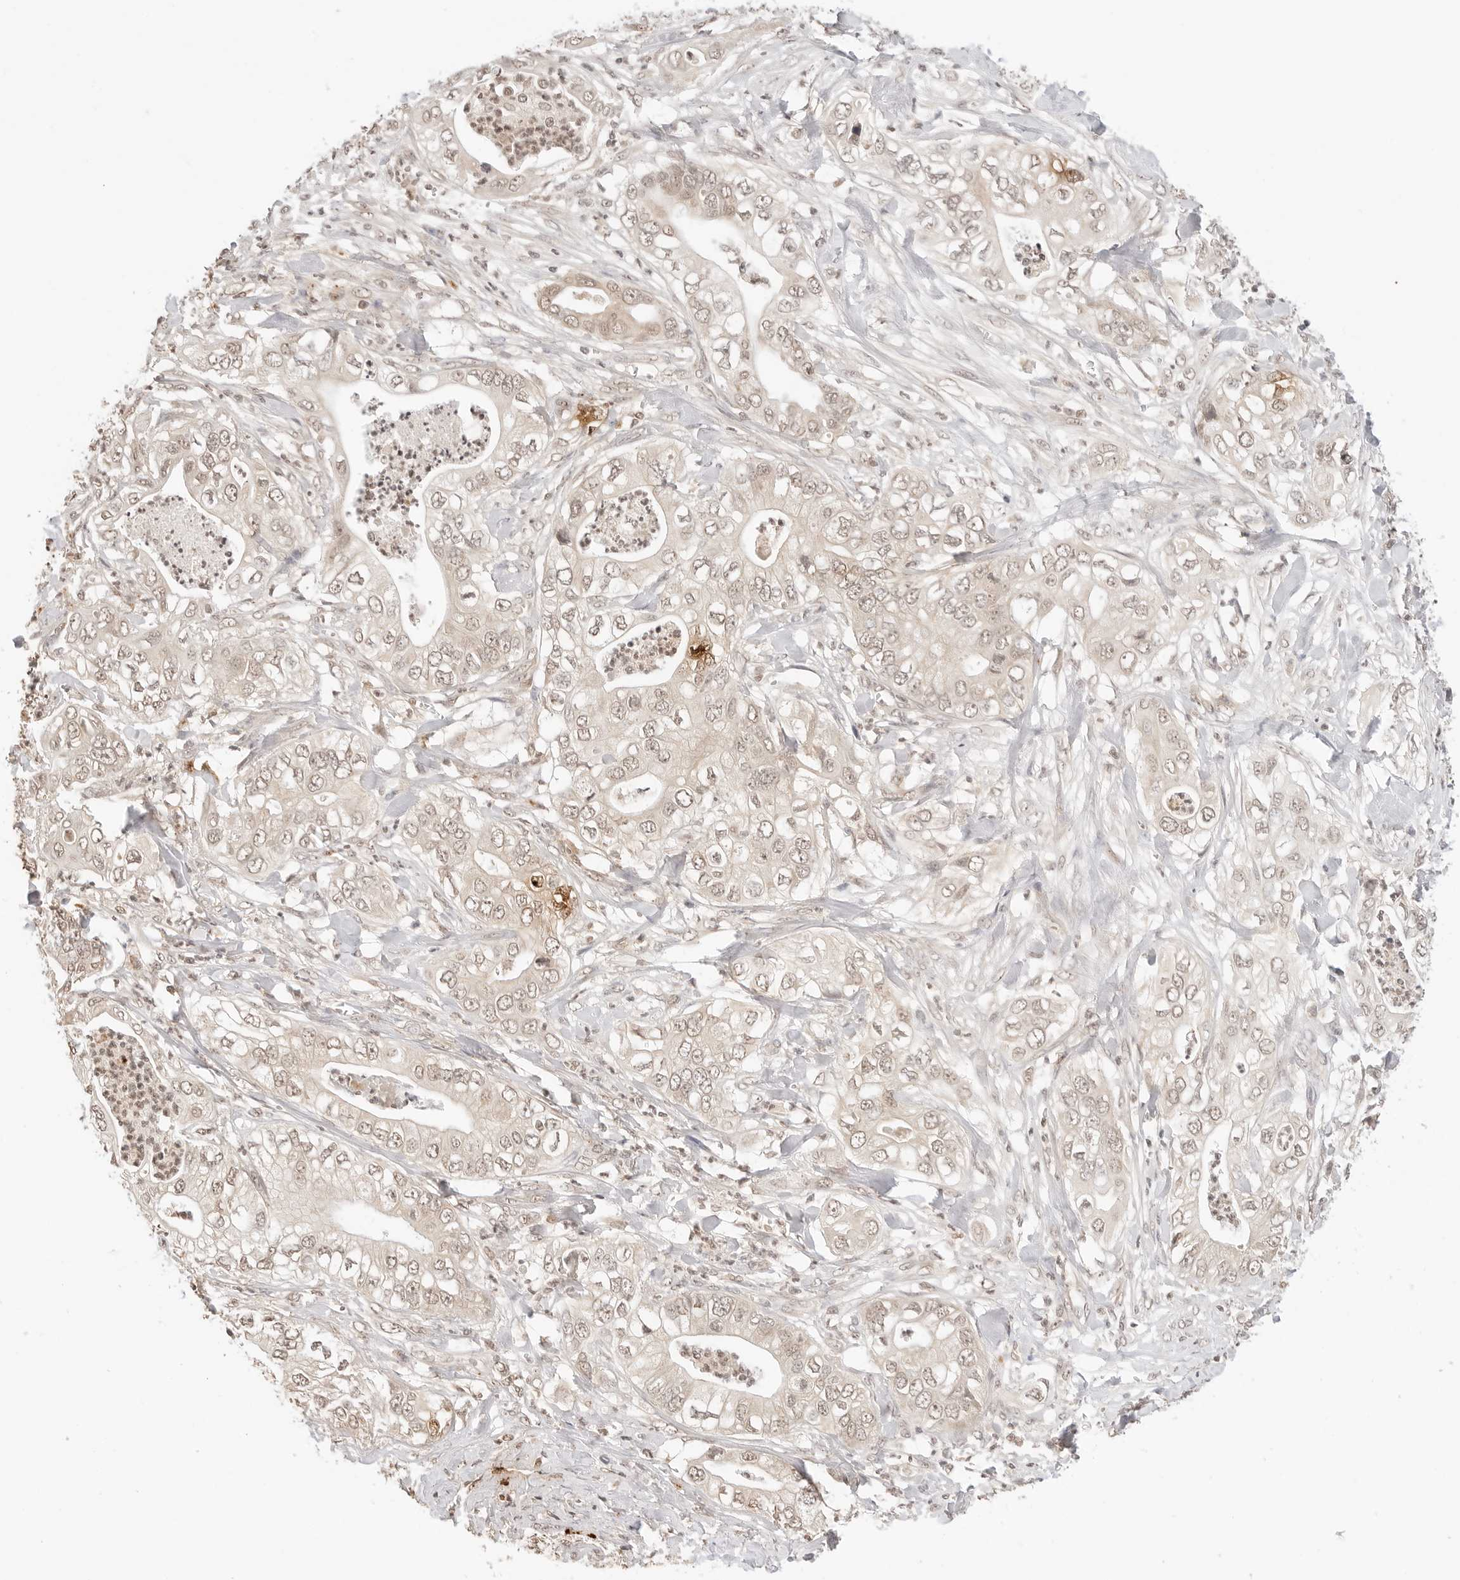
{"staining": {"intensity": "weak", "quantity": ">75%", "location": "cytoplasmic/membranous,nuclear"}, "tissue": "pancreatic cancer", "cell_type": "Tumor cells", "image_type": "cancer", "snomed": [{"axis": "morphology", "description": "Adenocarcinoma, NOS"}, {"axis": "topography", "description": "Pancreas"}], "caption": "This is a histology image of IHC staining of pancreatic adenocarcinoma, which shows weak staining in the cytoplasmic/membranous and nuclear of tumor cells.", "gene": "GPR34", "patient": {"sex": "female", "age": 78}}